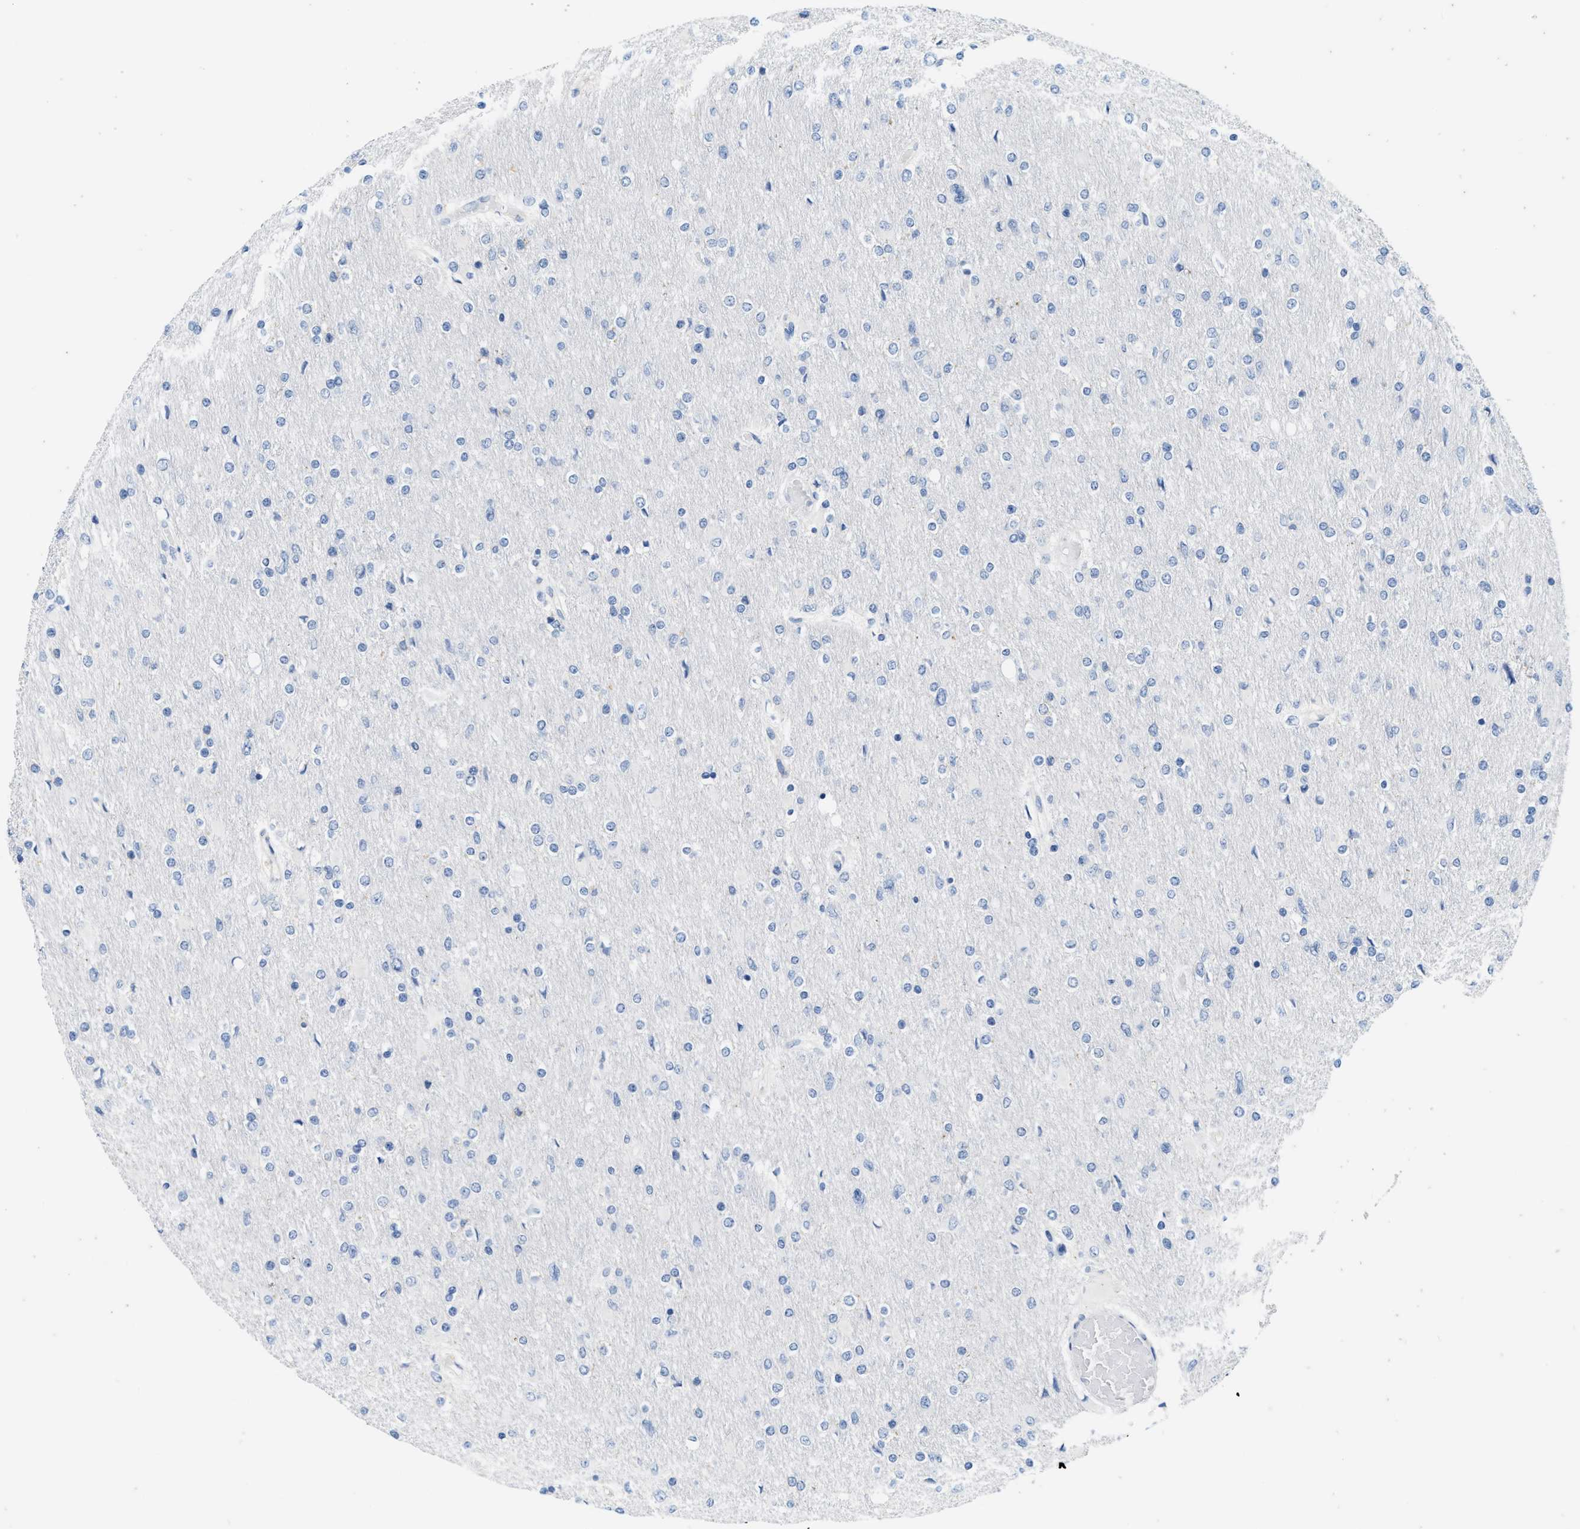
{"staining": {"intensity": "negative", "quantity": "none", "location": "none"}, "tissue": "glioma", "cell_type": "Tumor cells", "image_type": "cancer", "snomed": [{"axis": "morphology", "description": "Glioma, malignant, High grade"}, {"axis": "topography", "description": "Cerebral cortex"}], "caption": "DAB immunohistochemical staining of human malignant glioma (high-grade) displays no significant staining in tumor cells.", "gene": "ABCB11", "patient": {"sex": "female", "age": 36}}